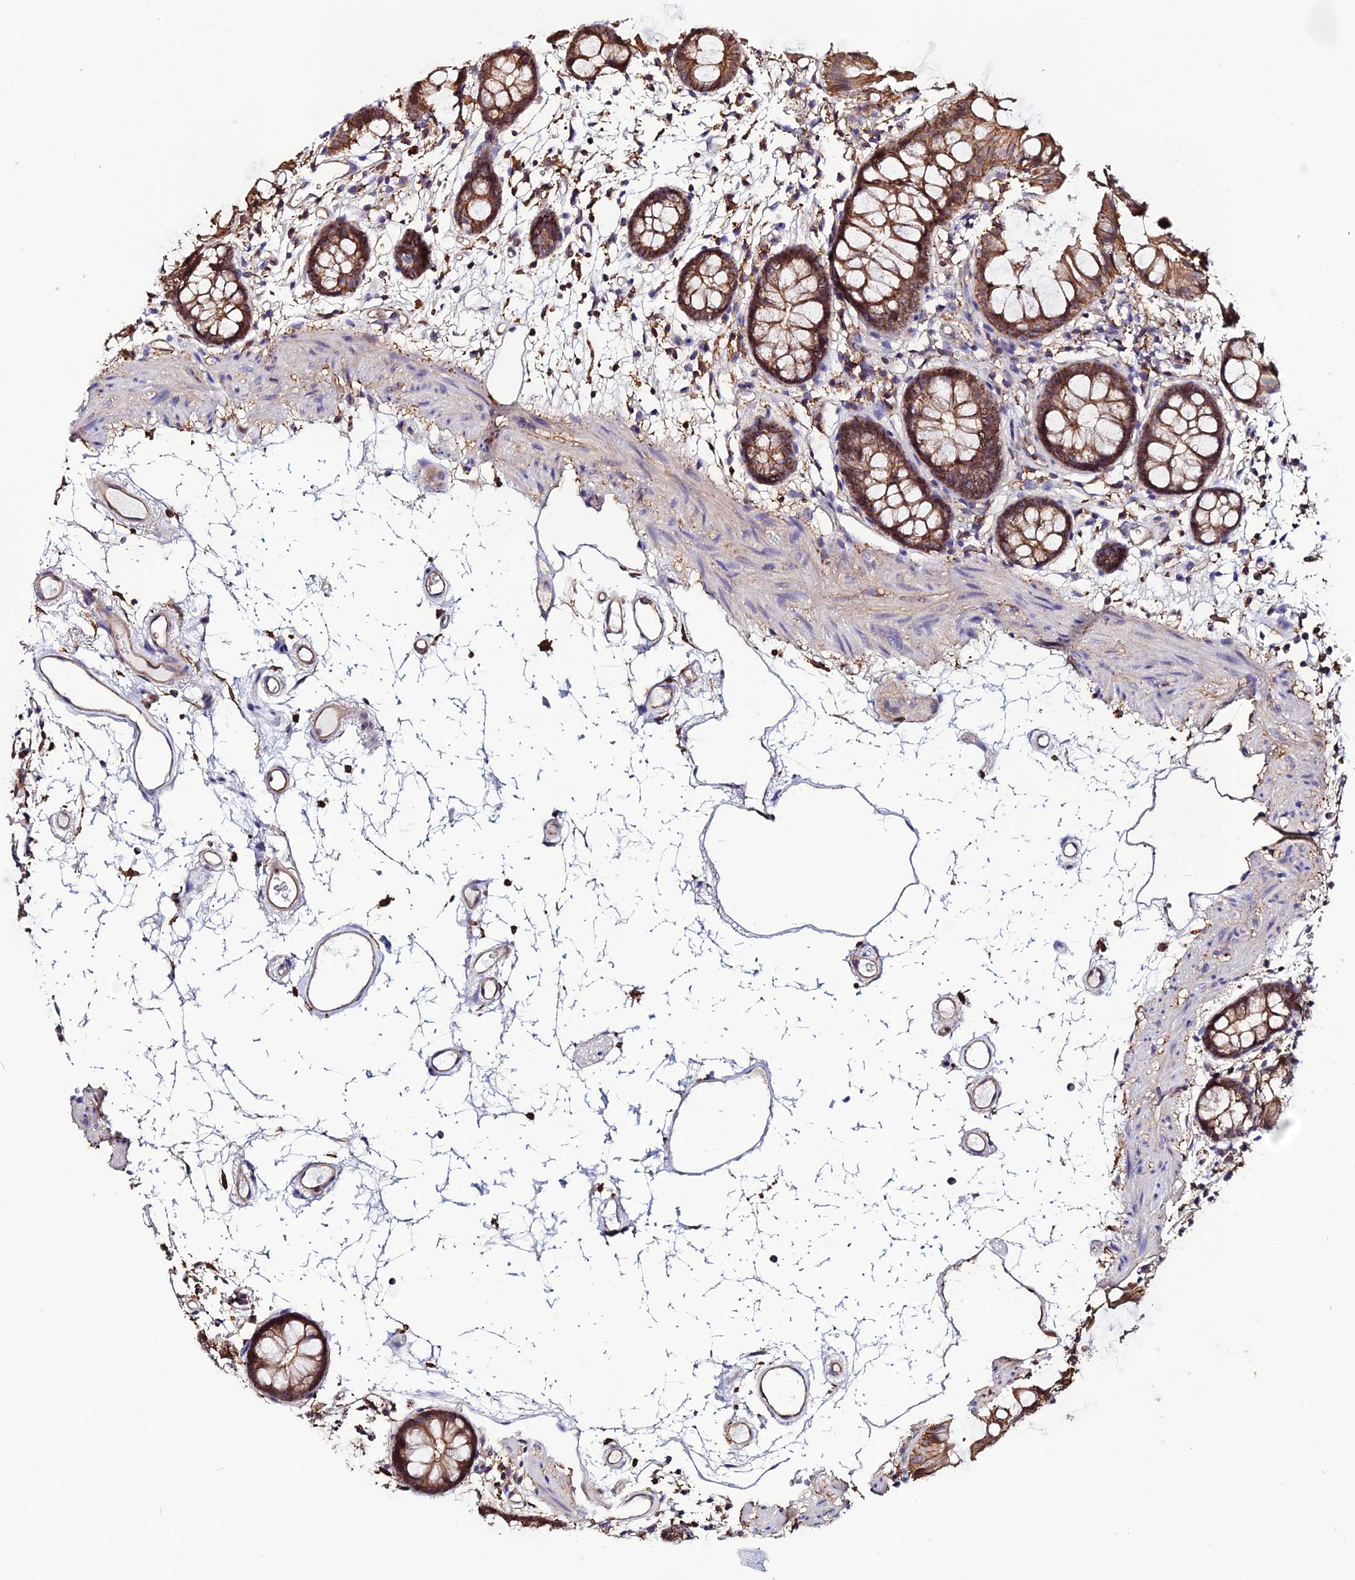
{"staining": {"intensity": "moderate", "quantity": ">75%", "location": "cytoplasmic/membranous"}, "tissue": "colon", "cell_type": "Endothelial cells", "image_type": "normal", "snomed": [{"axis": "morphology", "description": "Normal tissue, NOS"}, {"axis": "topography", "description": "Colon"}], "caption": "Moderate cytoplasmic/membranous positivity for a protein is seen in approximately >75% of endothelial cells of unremarkable colon using immunohistochemistry.", "gene": "USP17L10", "patient": {"sex": "female", "age": 84}}